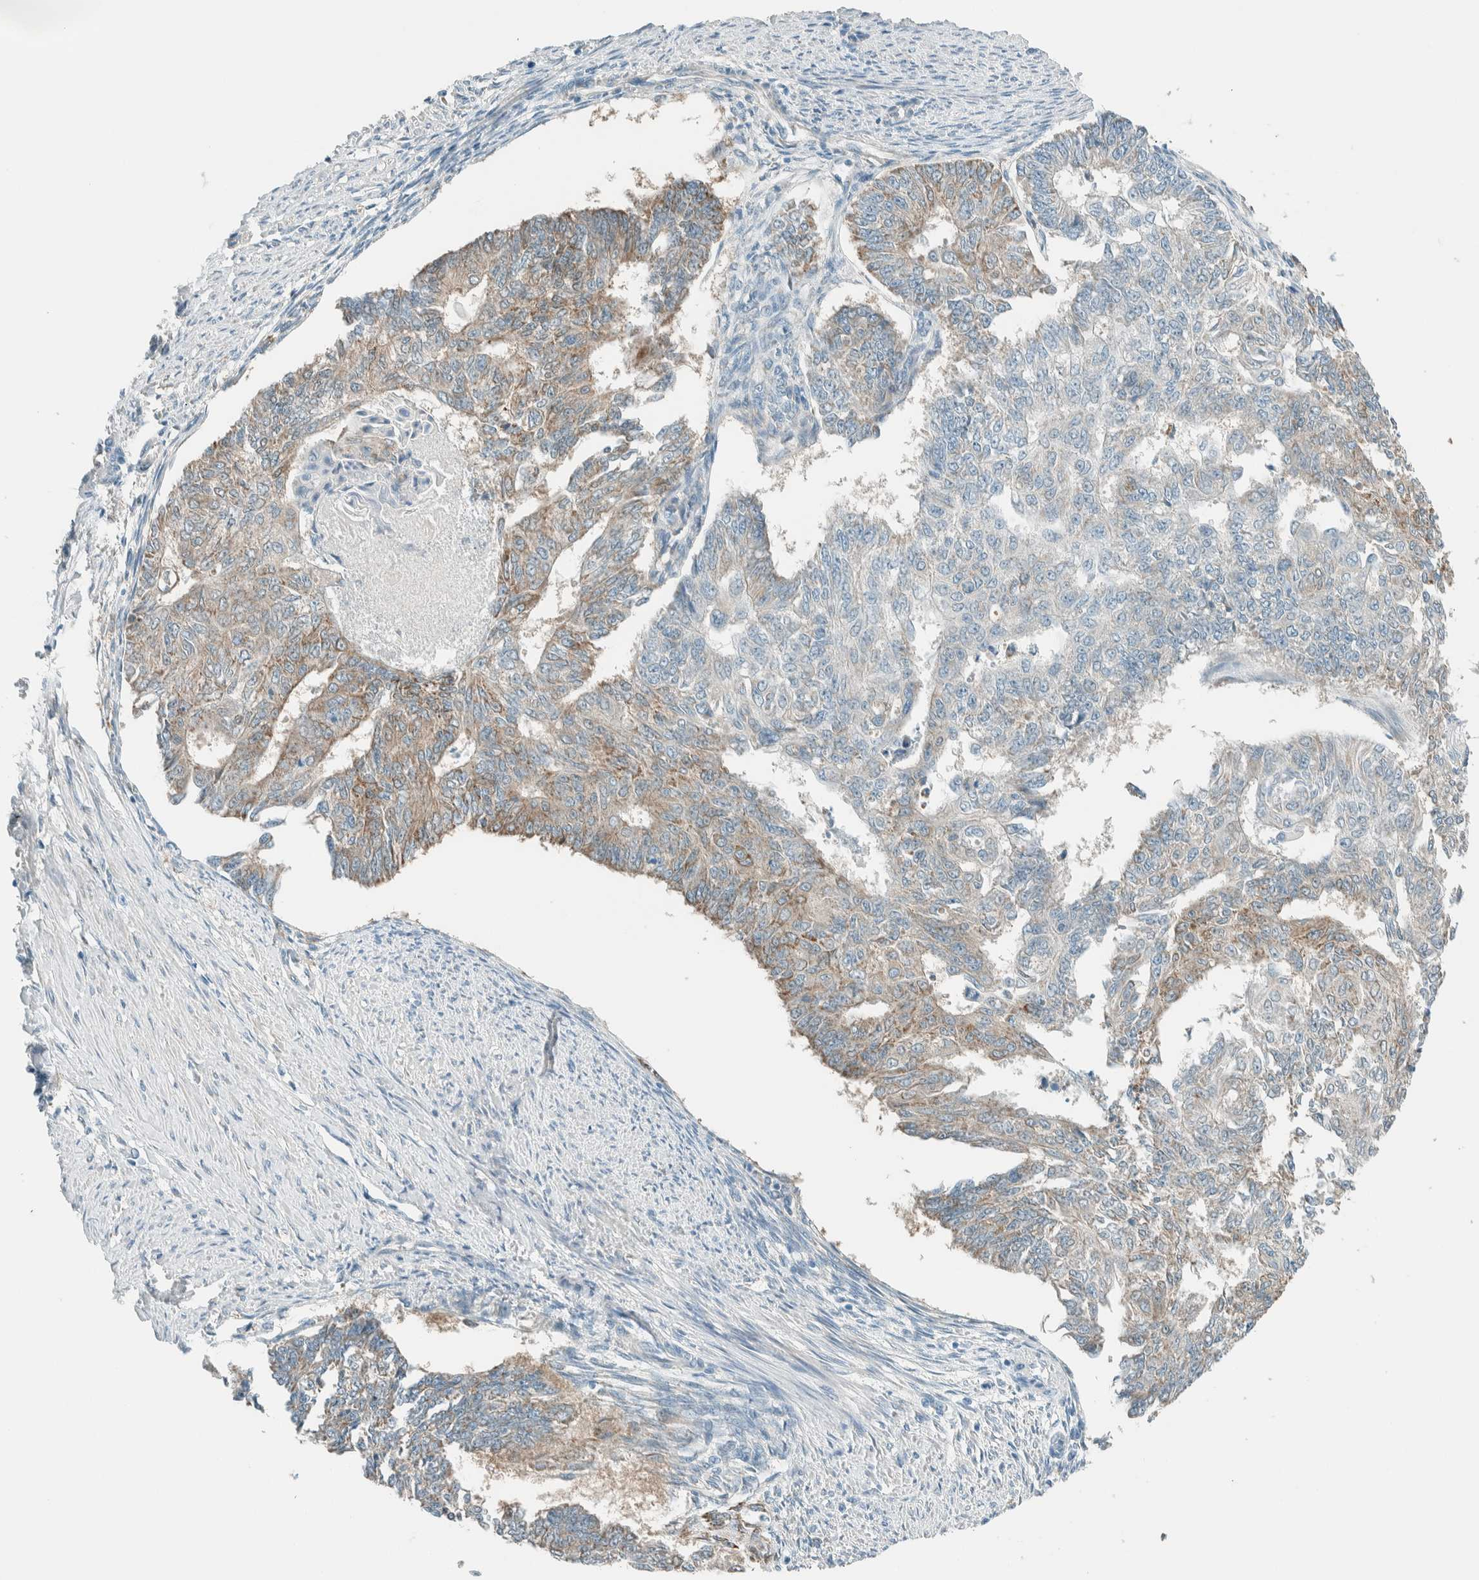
{"staining": {"intensity": "moderate", "quantity": "25%-75%", "location": "cytoplasmic/membranous"}, "tissue": "endometrial cancer", "cell_type": "Tumor cells", "image_type": "cancer", "snomed": [{"axis": "morphology", "description": "Adenocarcinoma, NOS"}, {"axis": "topography", "description": "Endometrium"}], "caption": "Endometrial cancer stained for a protein (brown) exhibits moderate cytoplasmic/membranous positive staining in about 25%-75% of tumor cells.", "gene": "ALDH7A1", "patient": {"sex": "female", "age": 32}}